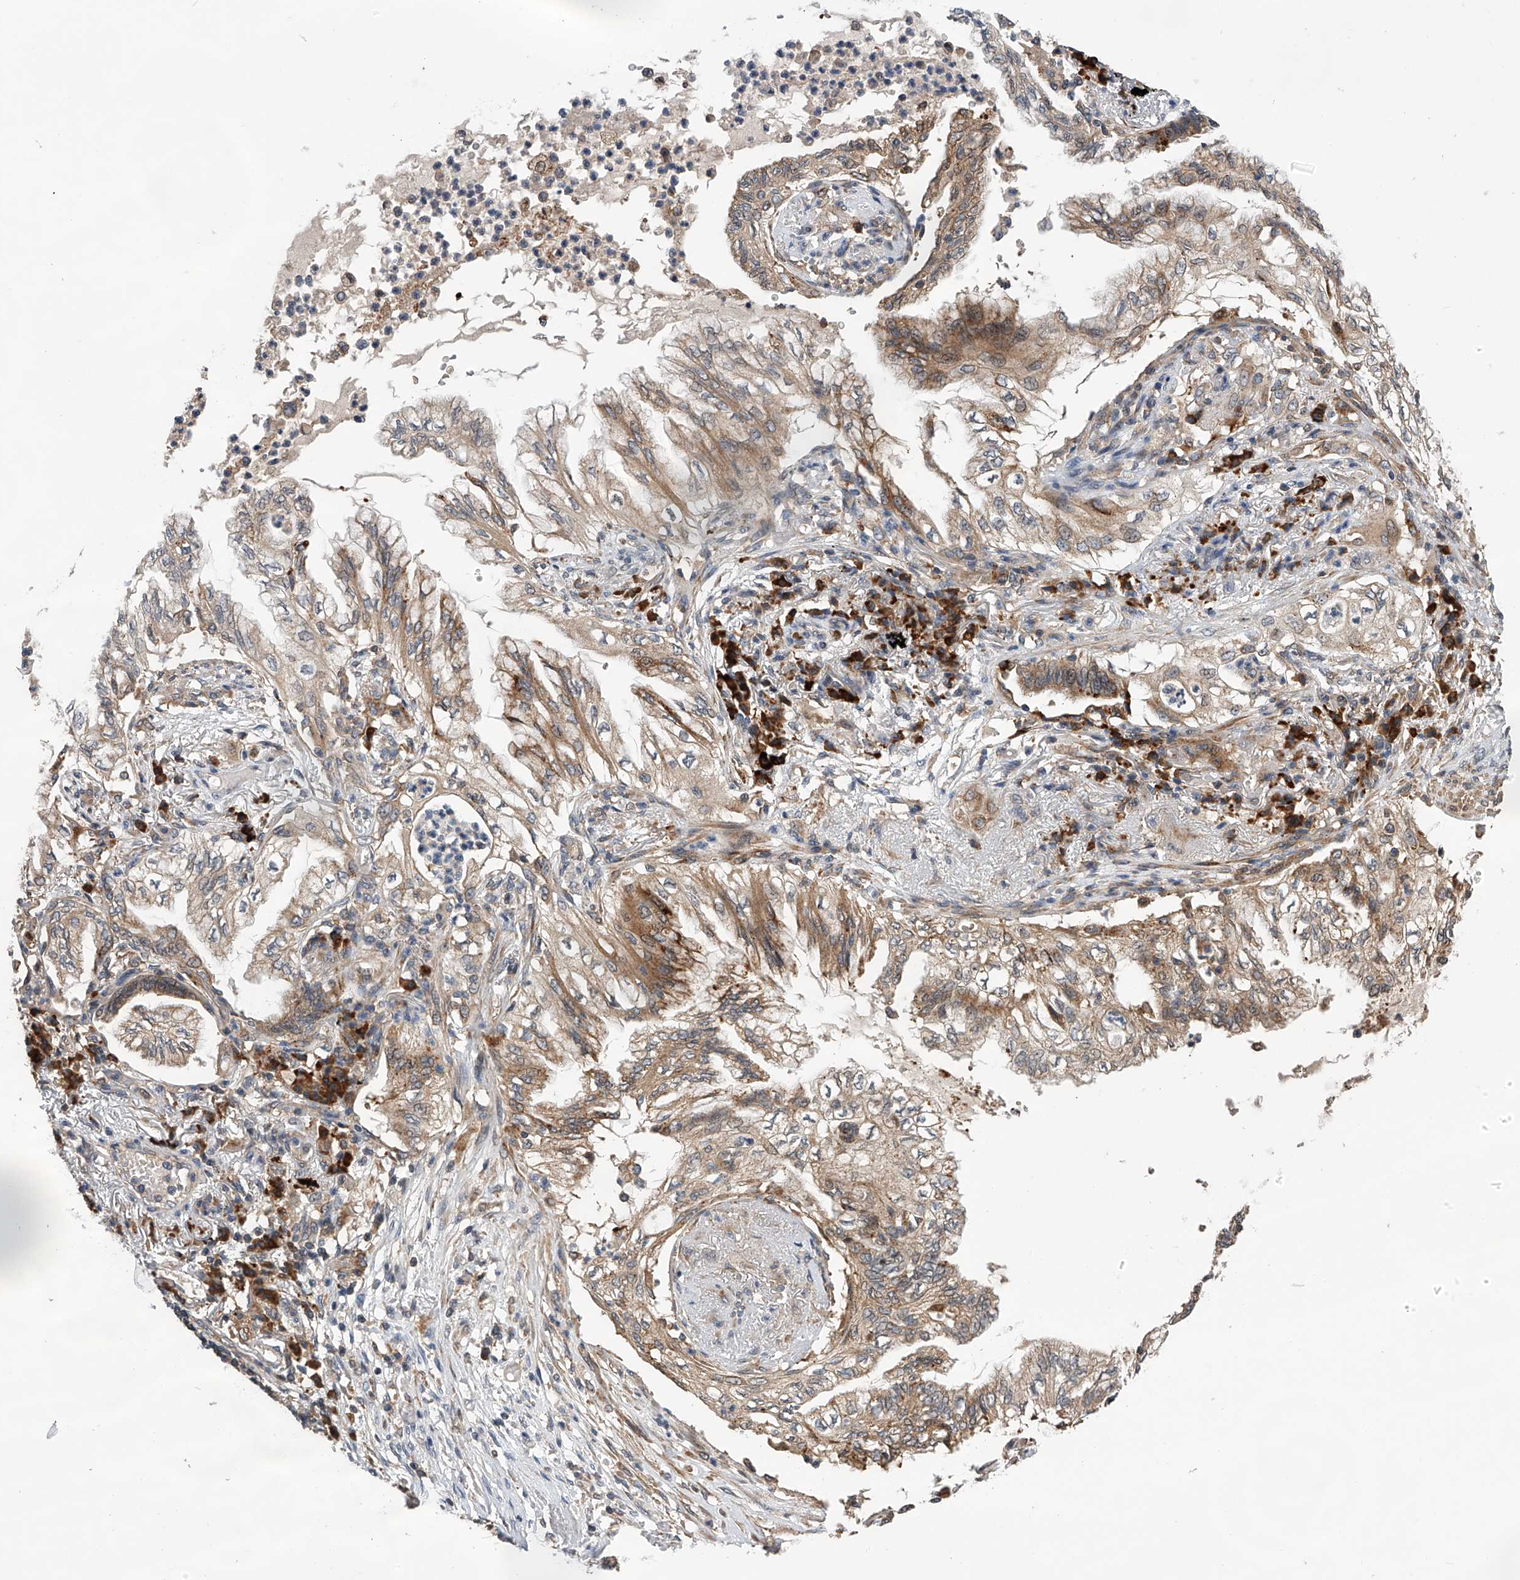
{"staining": {"intensity": "weak", "quantity": ">75%", "location": "cytoplasmic/membranous"}, "tissue": "lung cancer", "cell_type": "Tumor cells", "image_type": "cancer", "snomed": [{"axis": "morphology", "description": "Adenocarcinoma, NOS"}, {"axis": "topography", "description": "Lung"}], "caption": "Immunohistochemical staining of human lung cancer exhibits low levels of weak cytoplasmic/membranous expression in approximately >75% of tumor cells.", "gene": "SPOCK1", "patient": {"sex": "female", "age": 70}}